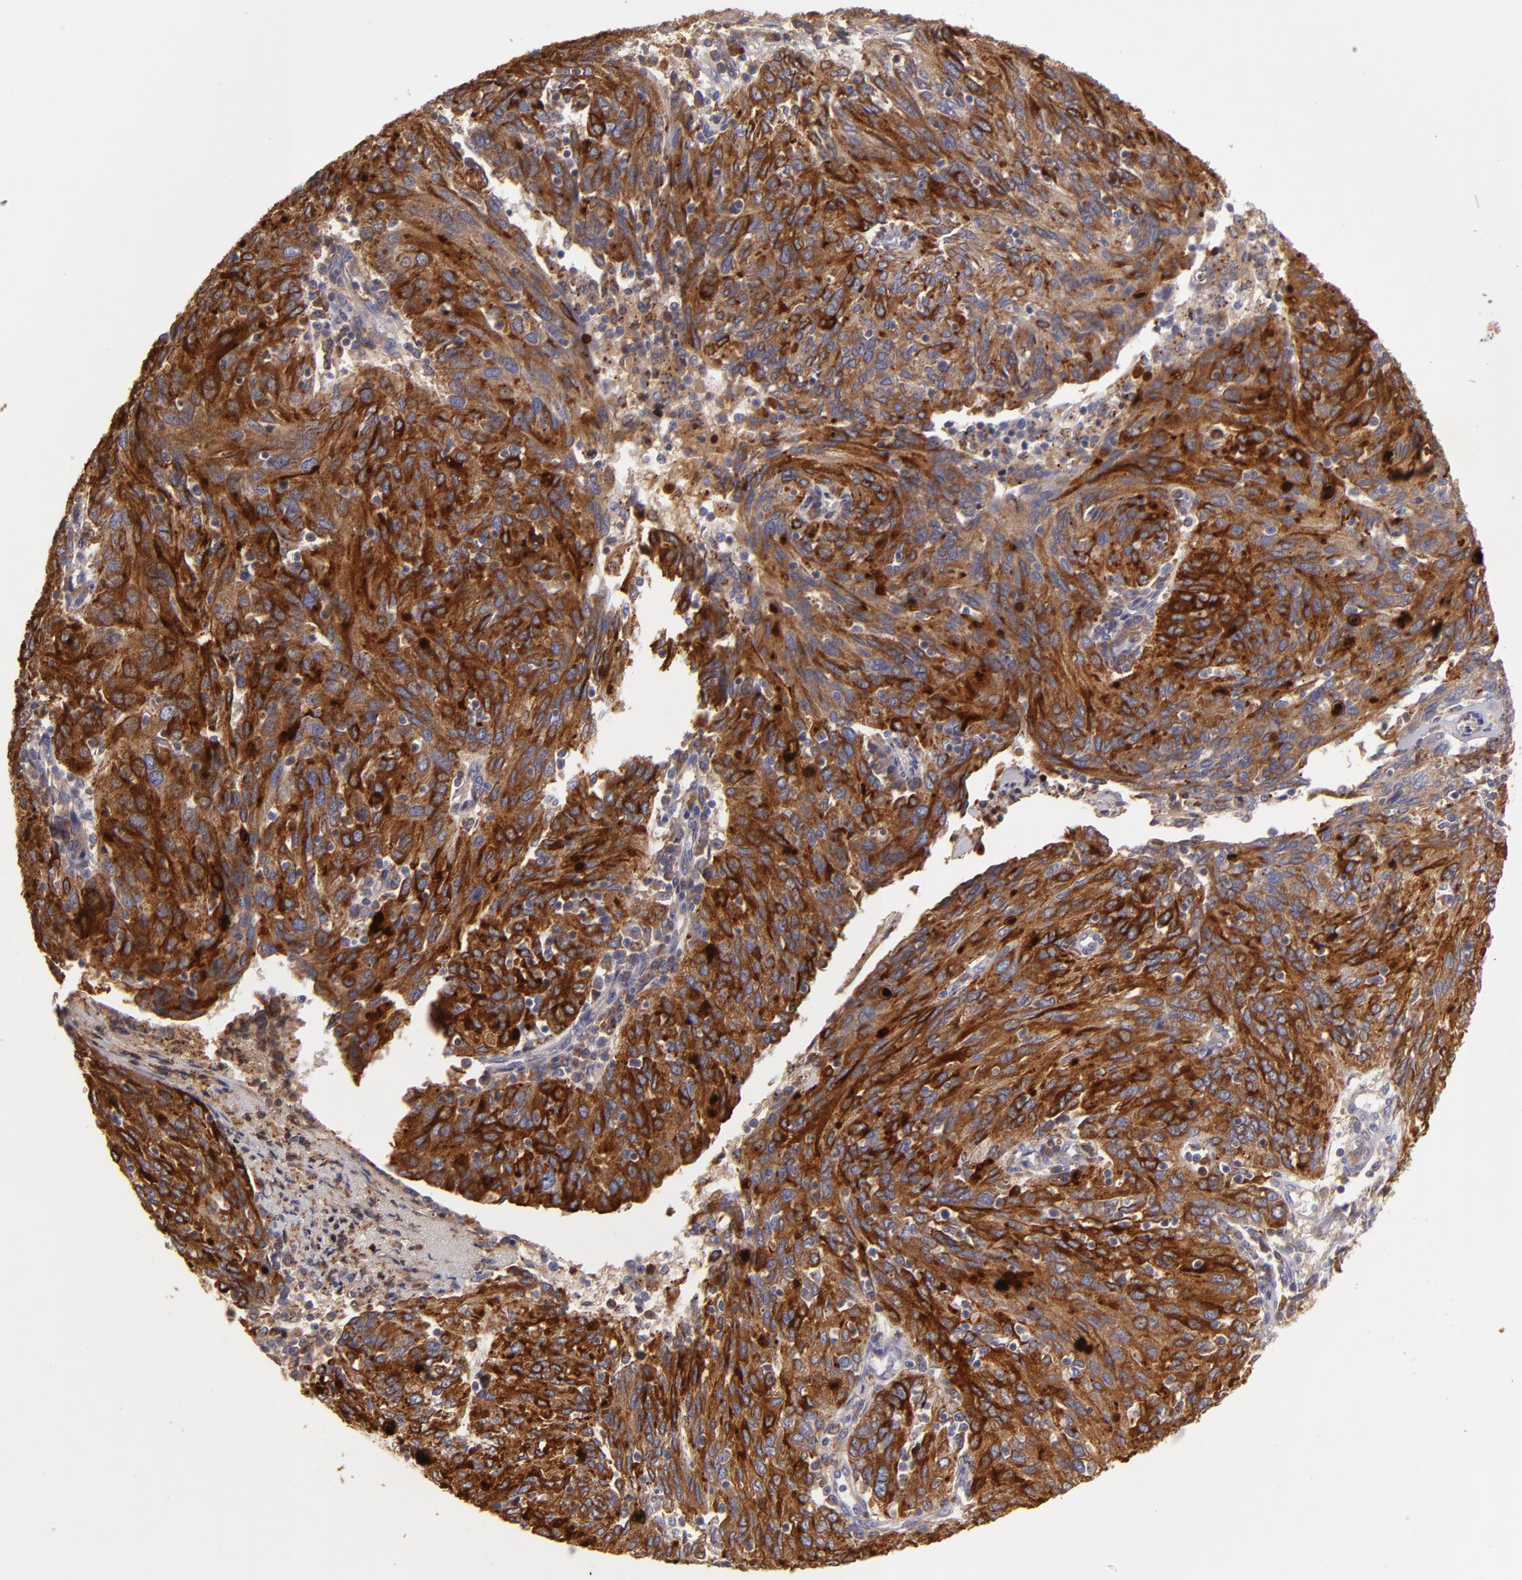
{"staining": {"intensity": "strong", "quantity": ">75%", "location": "cytoplasmic/membranous"}, "tissue": "ovarian cancer", "cell_type": "Tumor cells", "image_type": "cancer", "snomed": [{"axis": "morphology", "description": "Carcinoma, endometroid"}, {"axis": "topography", "description": "Ovary"}], "caption": "IHC of human endometroid carcinoma (ovarian) demonstrates high levels of strong cytoplasmic/membranous staining in about >75% of tumor cells. The staining was performed using DAB (3,3'-diaminobenzidine), with brown indicating positive protein expression. Nuclei are stained blue with hematoxylin.", "gene": "CFB", "patient": {"sex": "female", "age": 50}}